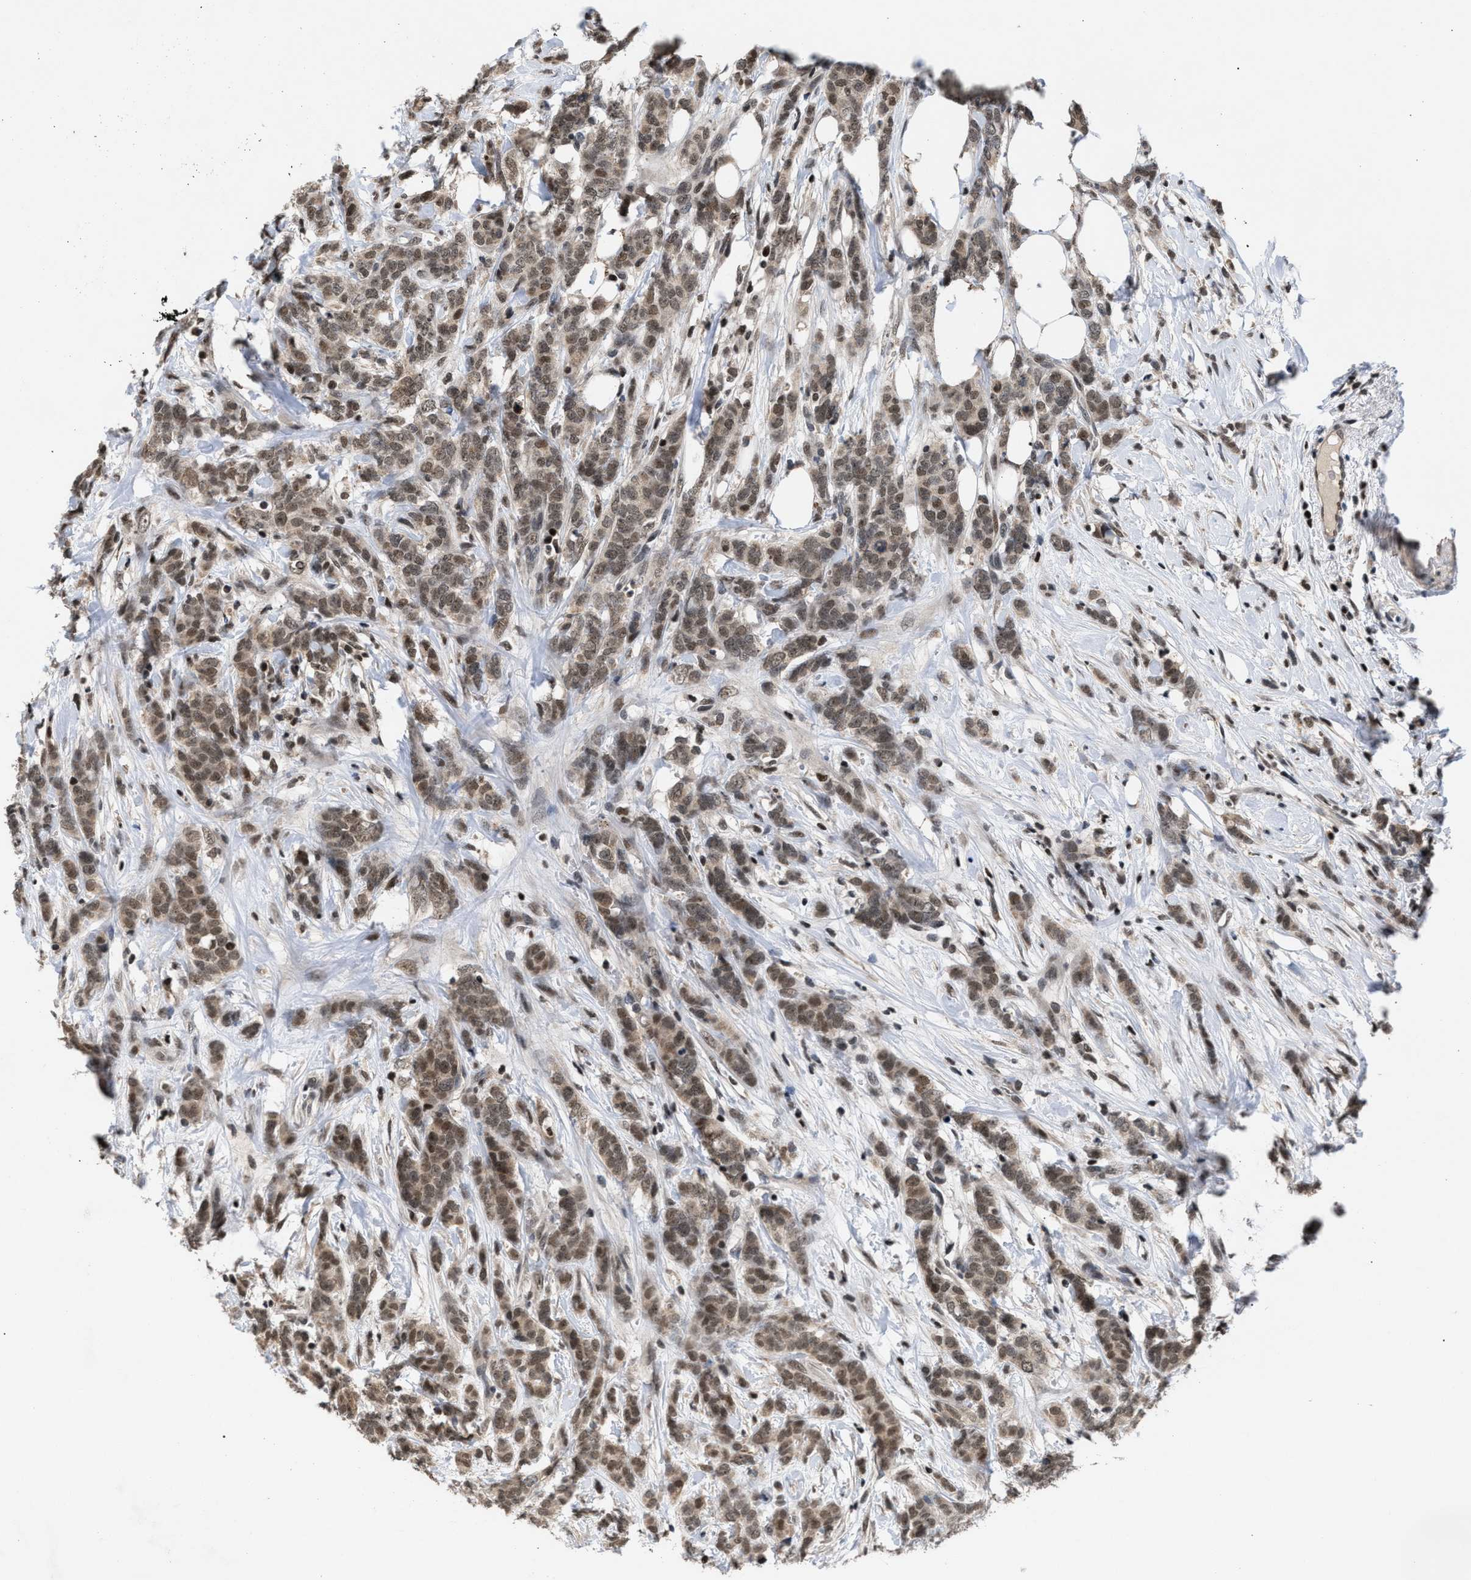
{"staining": {"intensity": "weak", "quantity": ">75%", "location": "cytoplasmic/membranous,nuclear"}, "tissue": "breast cancer", "cell_type": "Tumor cells", "image_type": "cancer", "snomed": [{"axis": "morphology", "description": "Lobular carcinoma"}, {"axis": "topography", "description": "Skin"}, {"axis": "topography", "description": "Breast"}], "caption": "The histopathology image demonstrates staining of lobular carcinoma (breast), revealing weak cytoplasmic/membranous and nuclear protein staining (brown color) within tumor cells. The staining was performed using DAB to visualize the protein expression in brown, while the nuclei were stained in blue with hematoxylin (Magnification: 20x).", "gene": "C9orf78", "patient": {"sex": "female", "age": 46}}